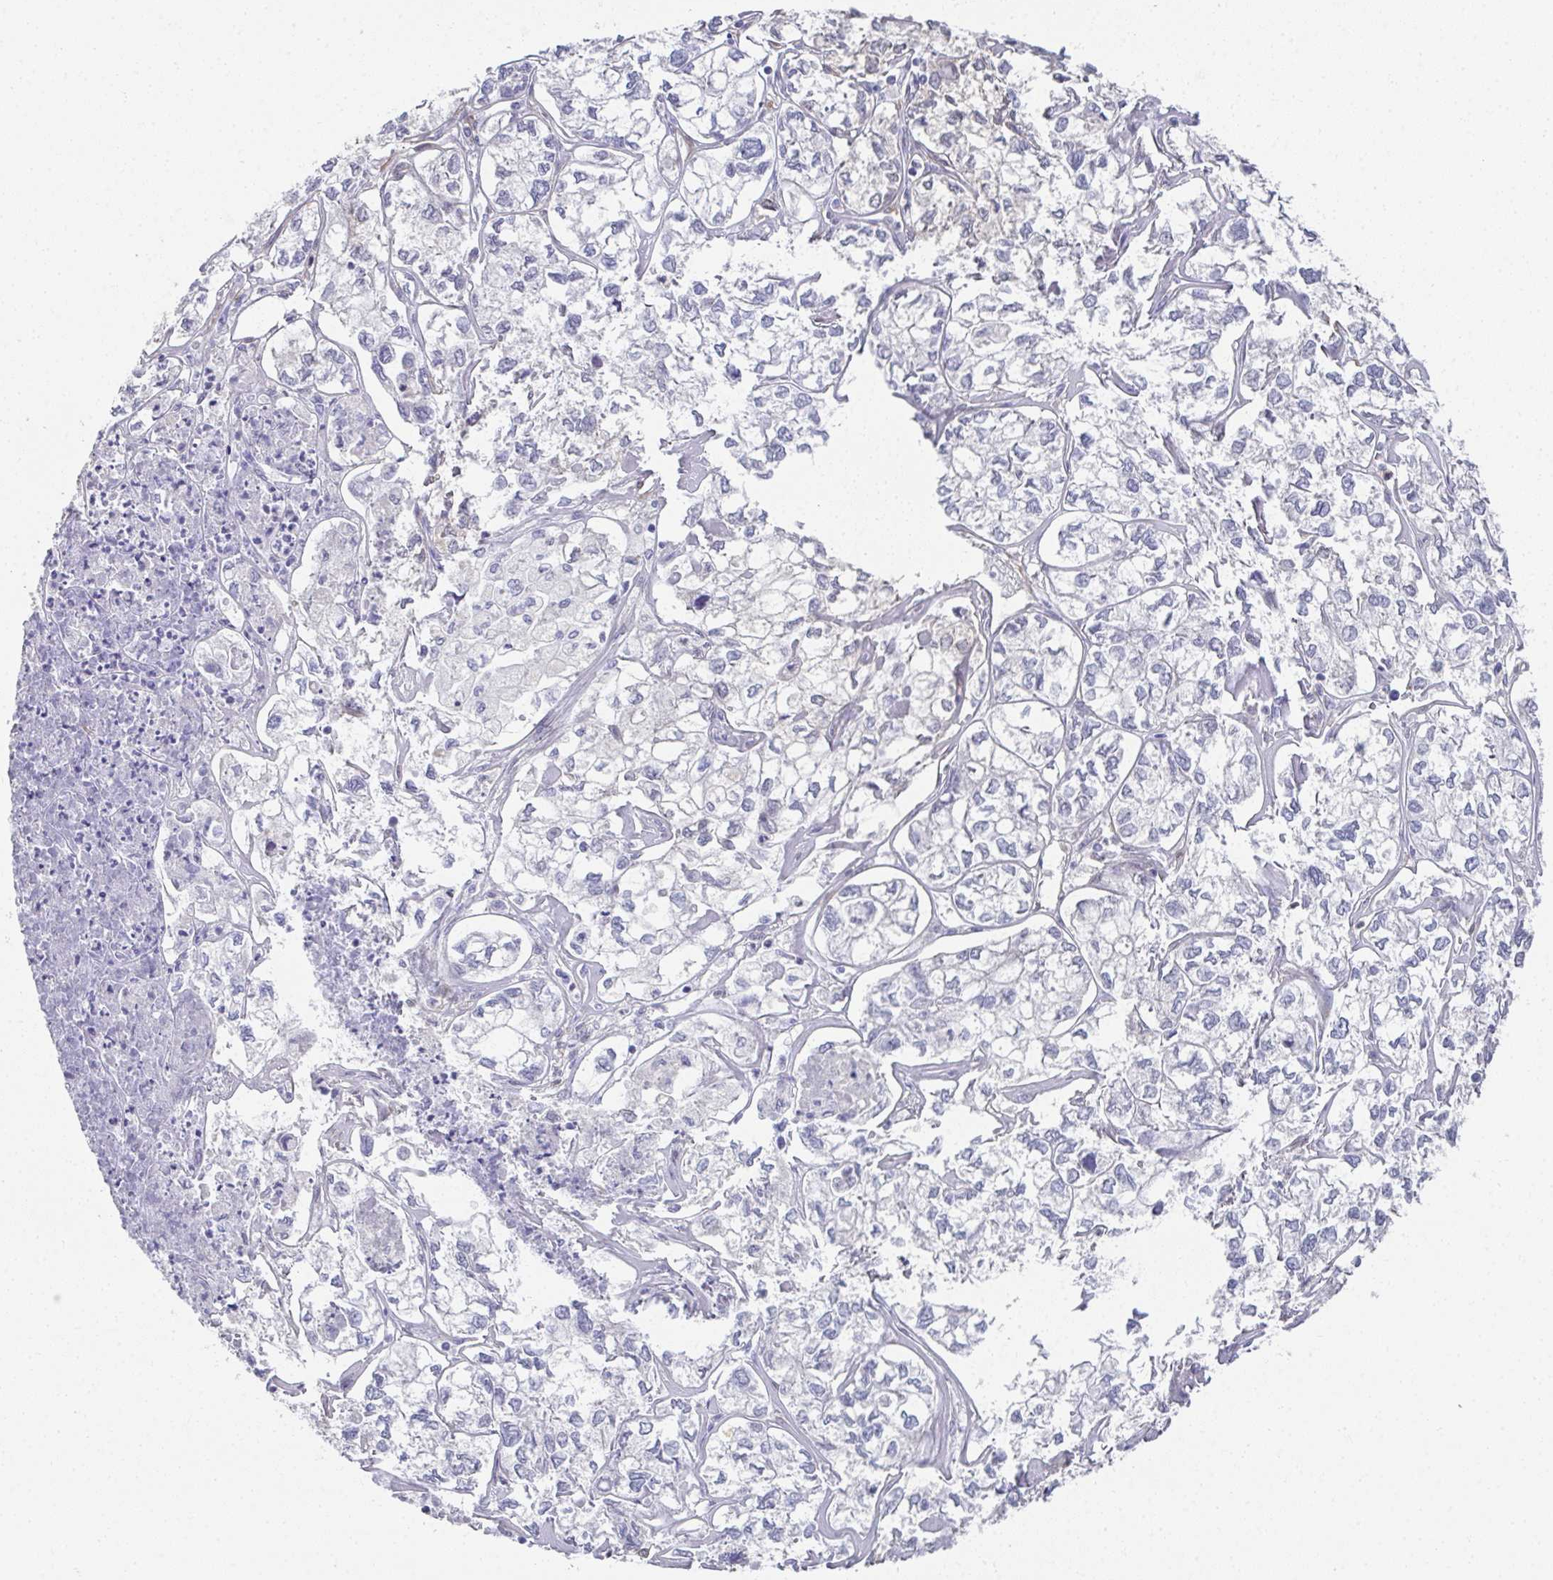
{"staining": {"intensity": "negative", "quantity": "none", "location": "none"}, "tissue": "ovarian cancer", "cell_type": "Tumor cells", "image_type": "cancer", "snomed": [{"axis": "morphology", "description": "Carcinoma, endometroid"}, {"axis": "topography", "description": "Ovary"}], "caption": "Ovarian cancer was stained to show a protein in brown. There is no significant expression in tumor cells.", "gene": "RBP1", "patient": {"sex": "female", "age": 64}}